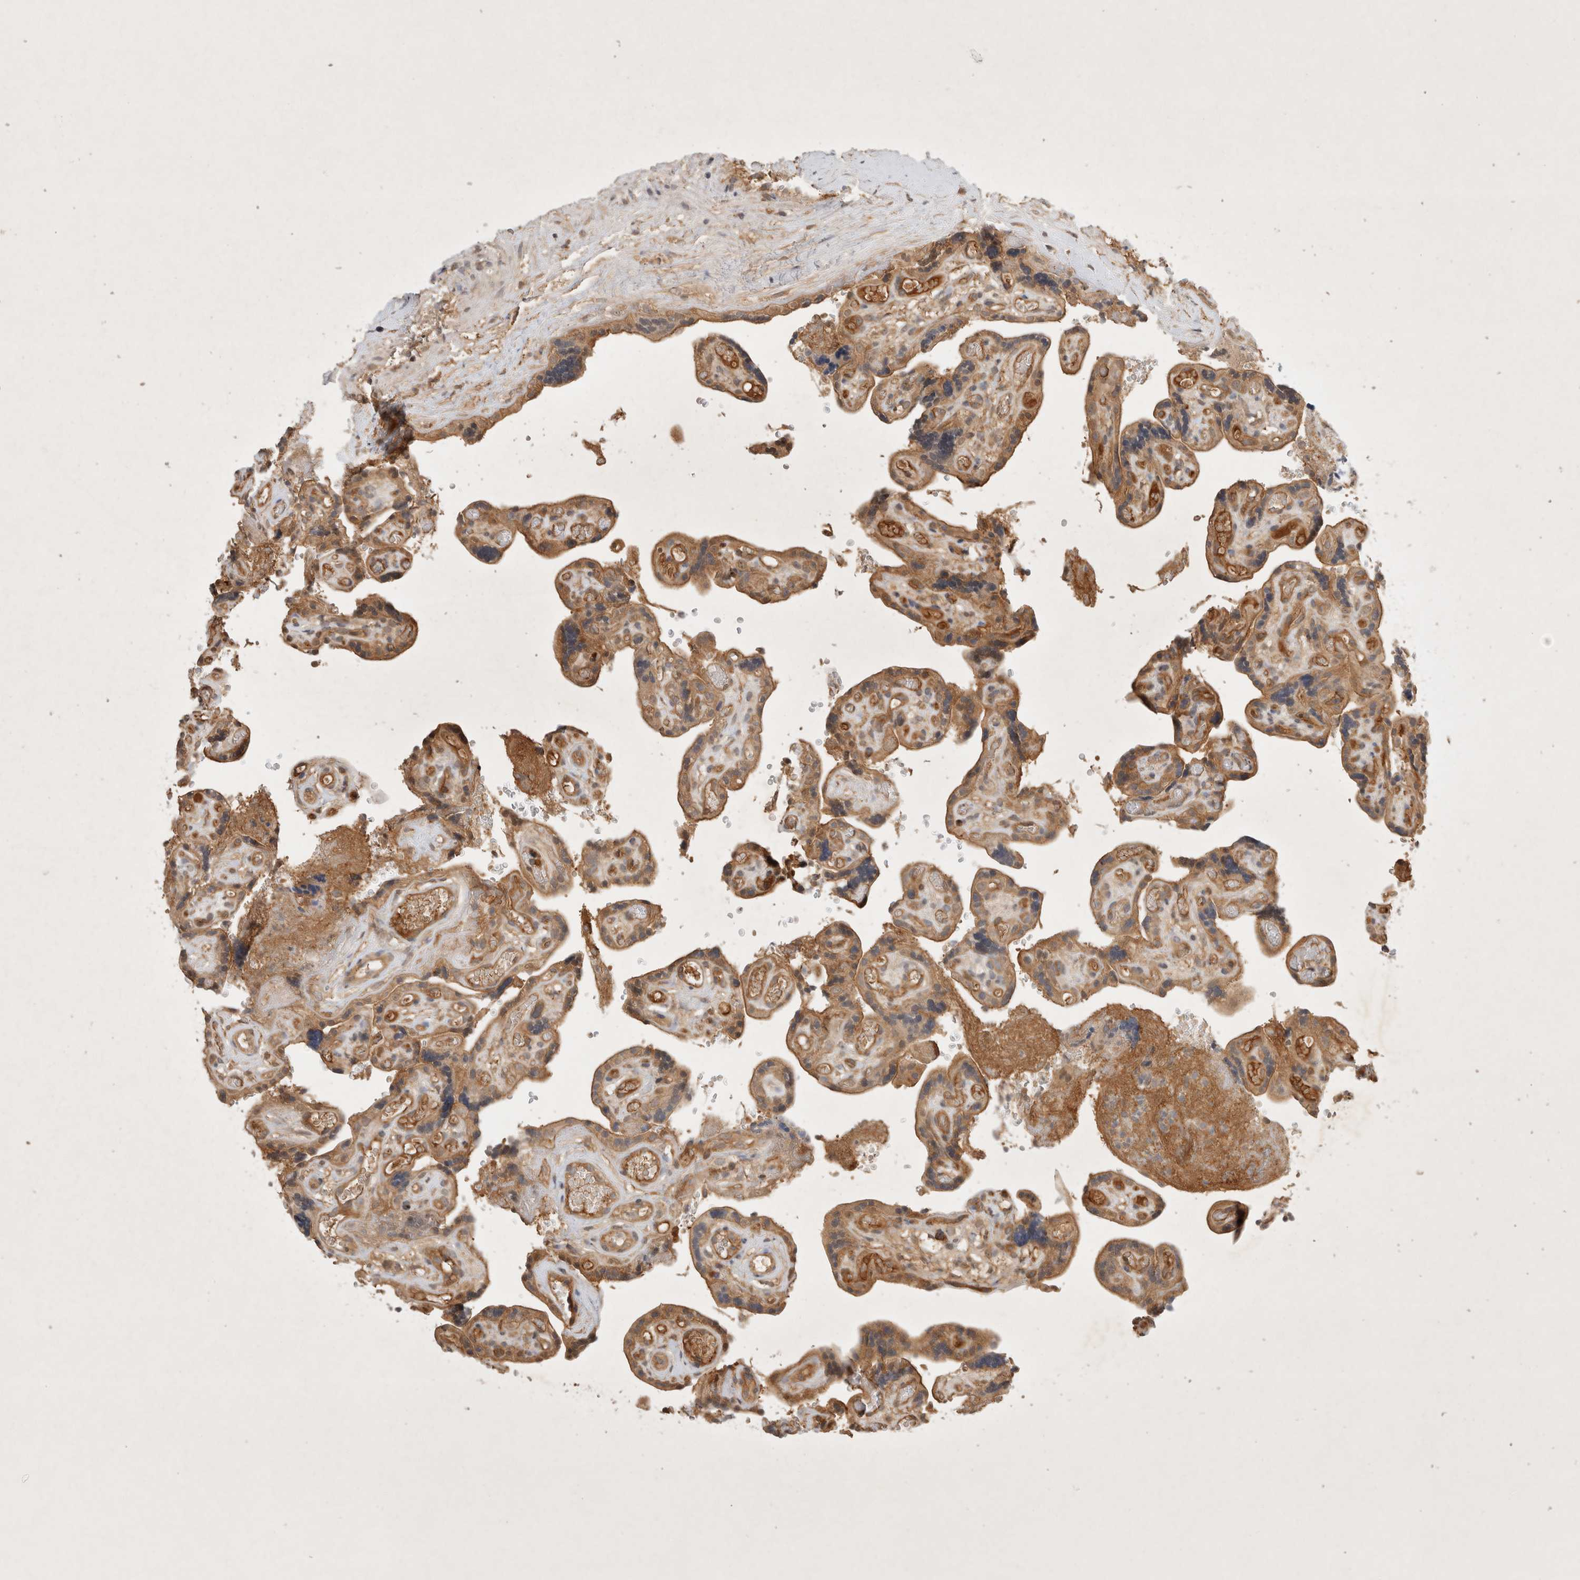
{"staining": {"intensity": "moderate", "quantity": ">75%", "location": "cytoplasmic/membranous"}, "tissue": "placenta", "cell_type": "Decidual cells", "image_type": "normal", "snomed": [{"axis": "morphology", "description": "Normal tissue, NOS"}, {"axis": "topography", "description": "Placenta"}], "caption": "The photomicrograph reveals staining of normal placenta, revealing moderate cytoplasmic/membranous protein staining (brown color) within decidual cells.", "gene": "YES1", "patient": {"sex": "female", "age": 30}}